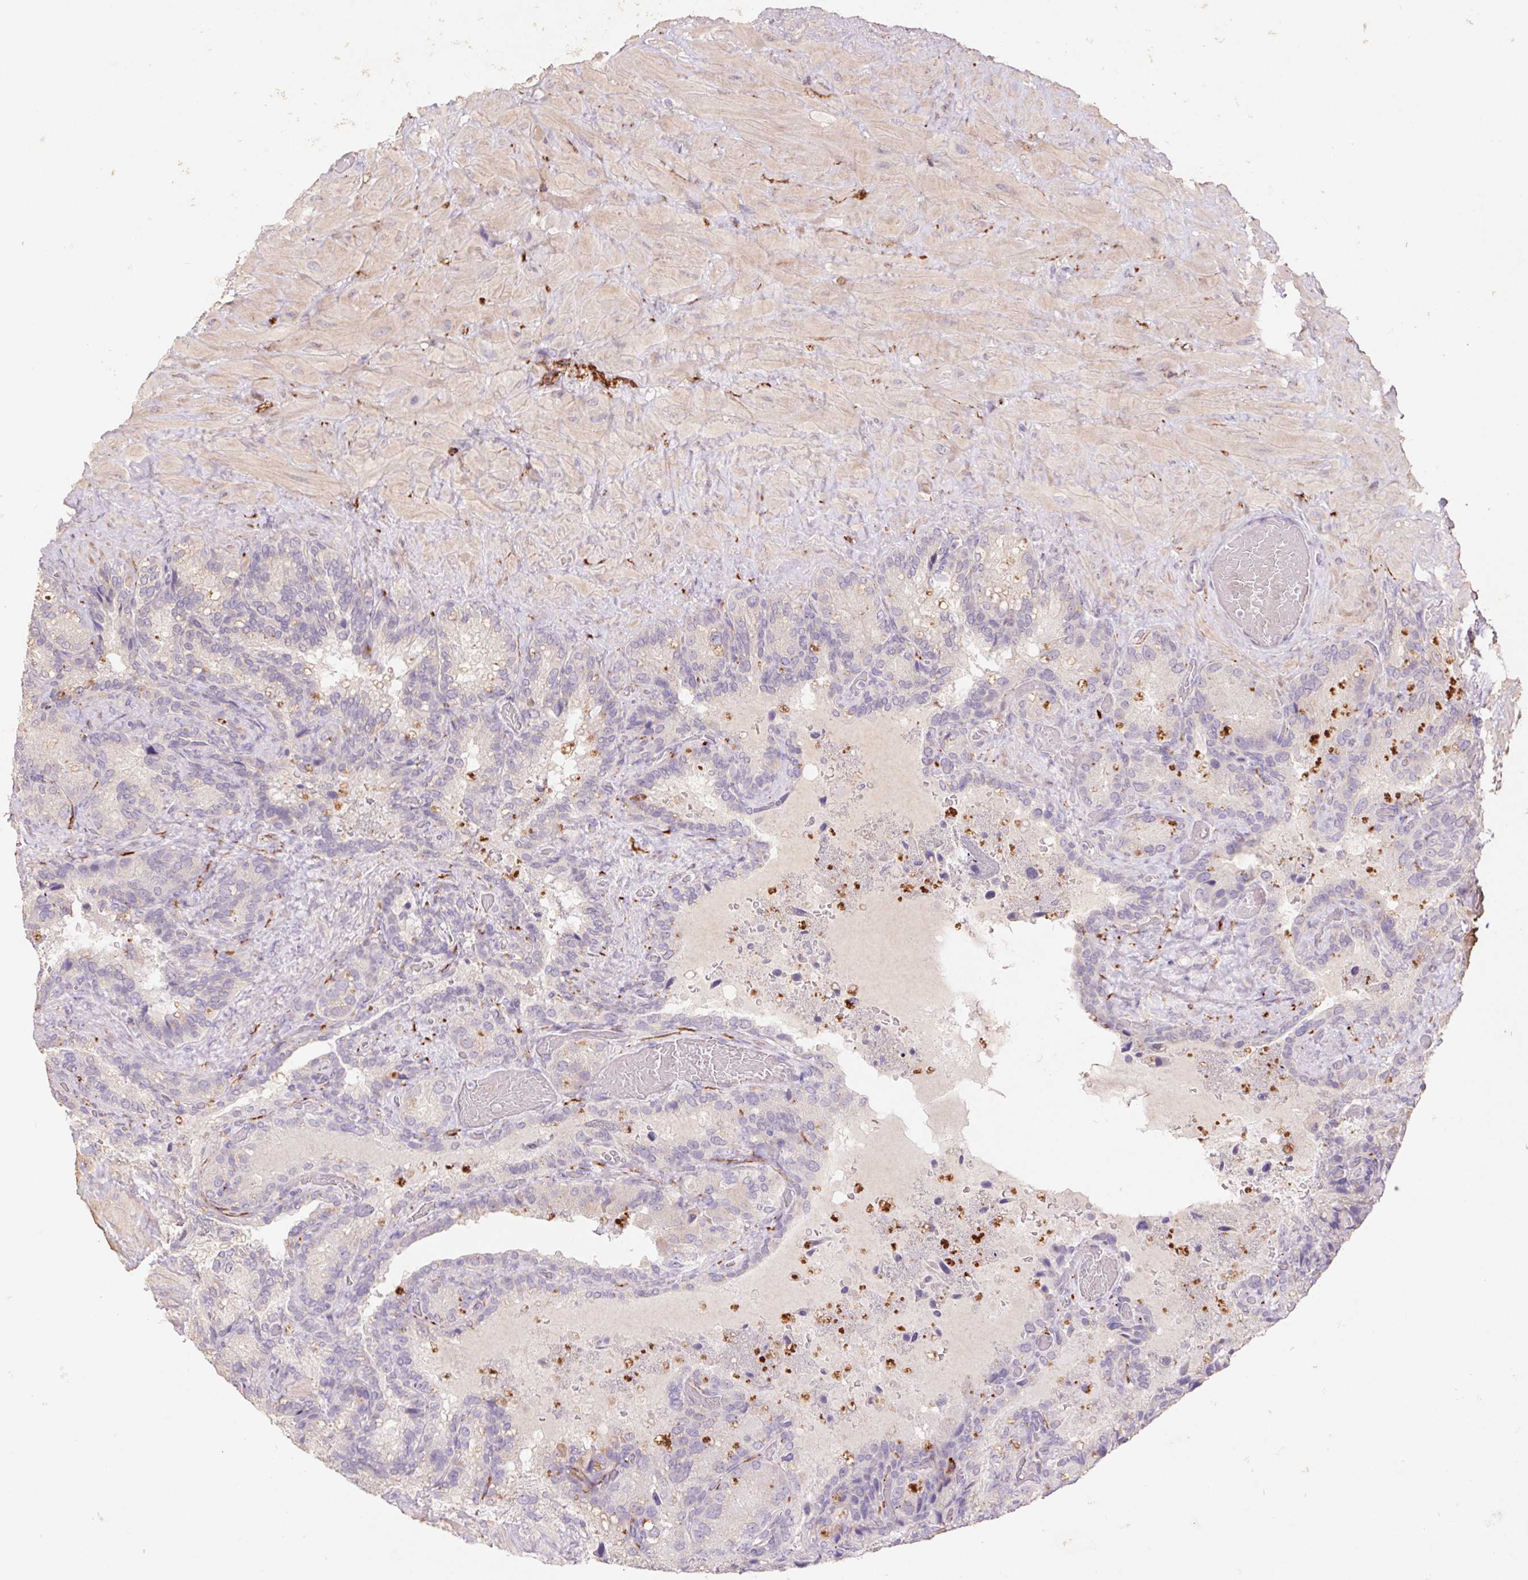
{"staining": {"intensity": "negative", "quantity": "none", "location": "none"}, "tissue": "seminal vesicle", "cell_type": "Glandular cells", "image_type": "normal", "snomed": [{"axis": "morphology", "description": "Normal tissue, NOS"}, {"axis": "topography", "description": "Seminal veicle"}], "caption": "DAB (3,3'-diaminobenzidine) immunohistochemical staining of benign seminal vesicle reveals no significant expression in glandular cells.", "gene": "GRM2", "patient": {"sex": "male", "age": 60}}